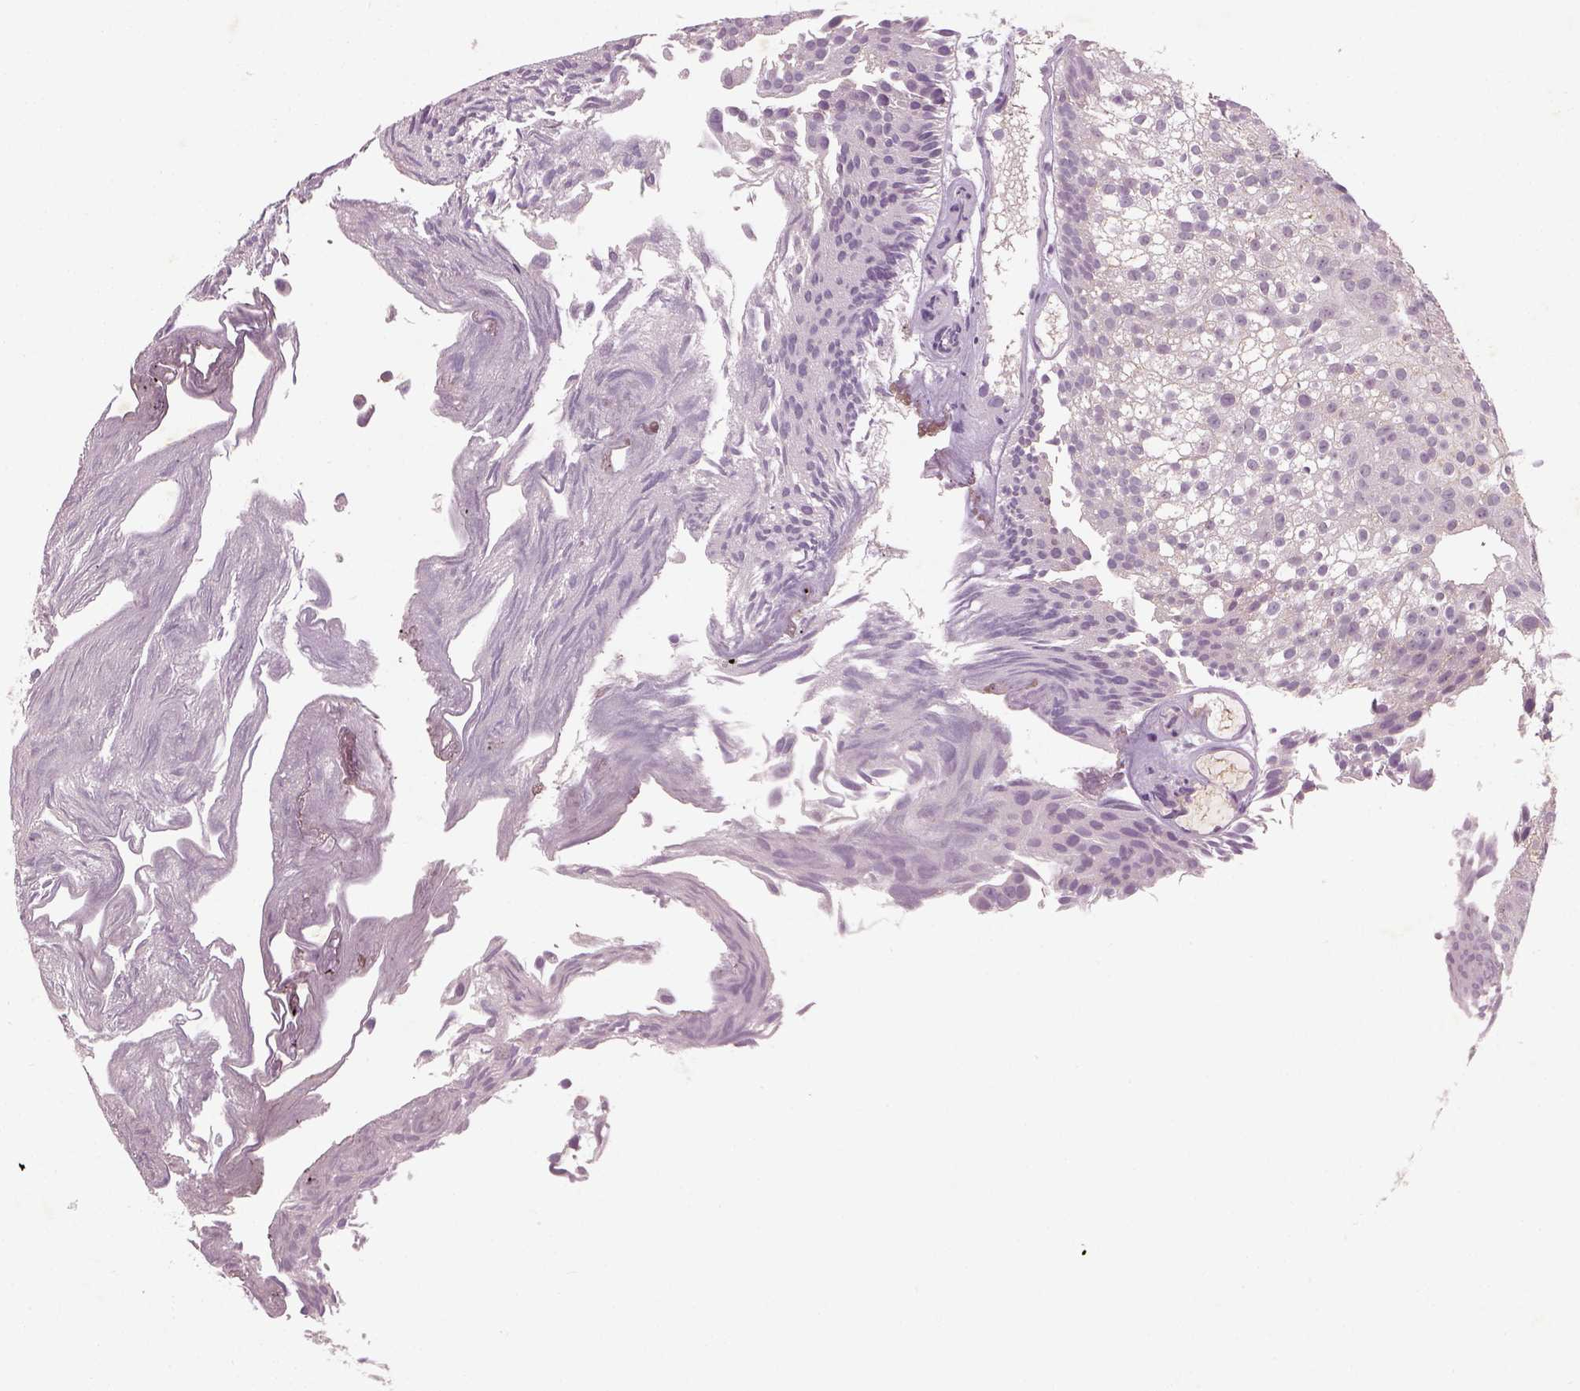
{"staining": {"intensity": "negative", "quantity": "none", "location": "none"}, "tissue": "urothelial cancer", "cell_type": "Tumor cells", "image_type": "cancer", "snomed": [{"axis": "morphology", "description": "Urothelial carcinoma, Low grade"}, {"axis": "topography", "description": "Urinary bladder"}], "caption": "Tumor cells are negative for protein expression in human low-grade urothelial carcinoma.", "gene": "GDNF", "patient": {"sex": "male", "age": 70}}